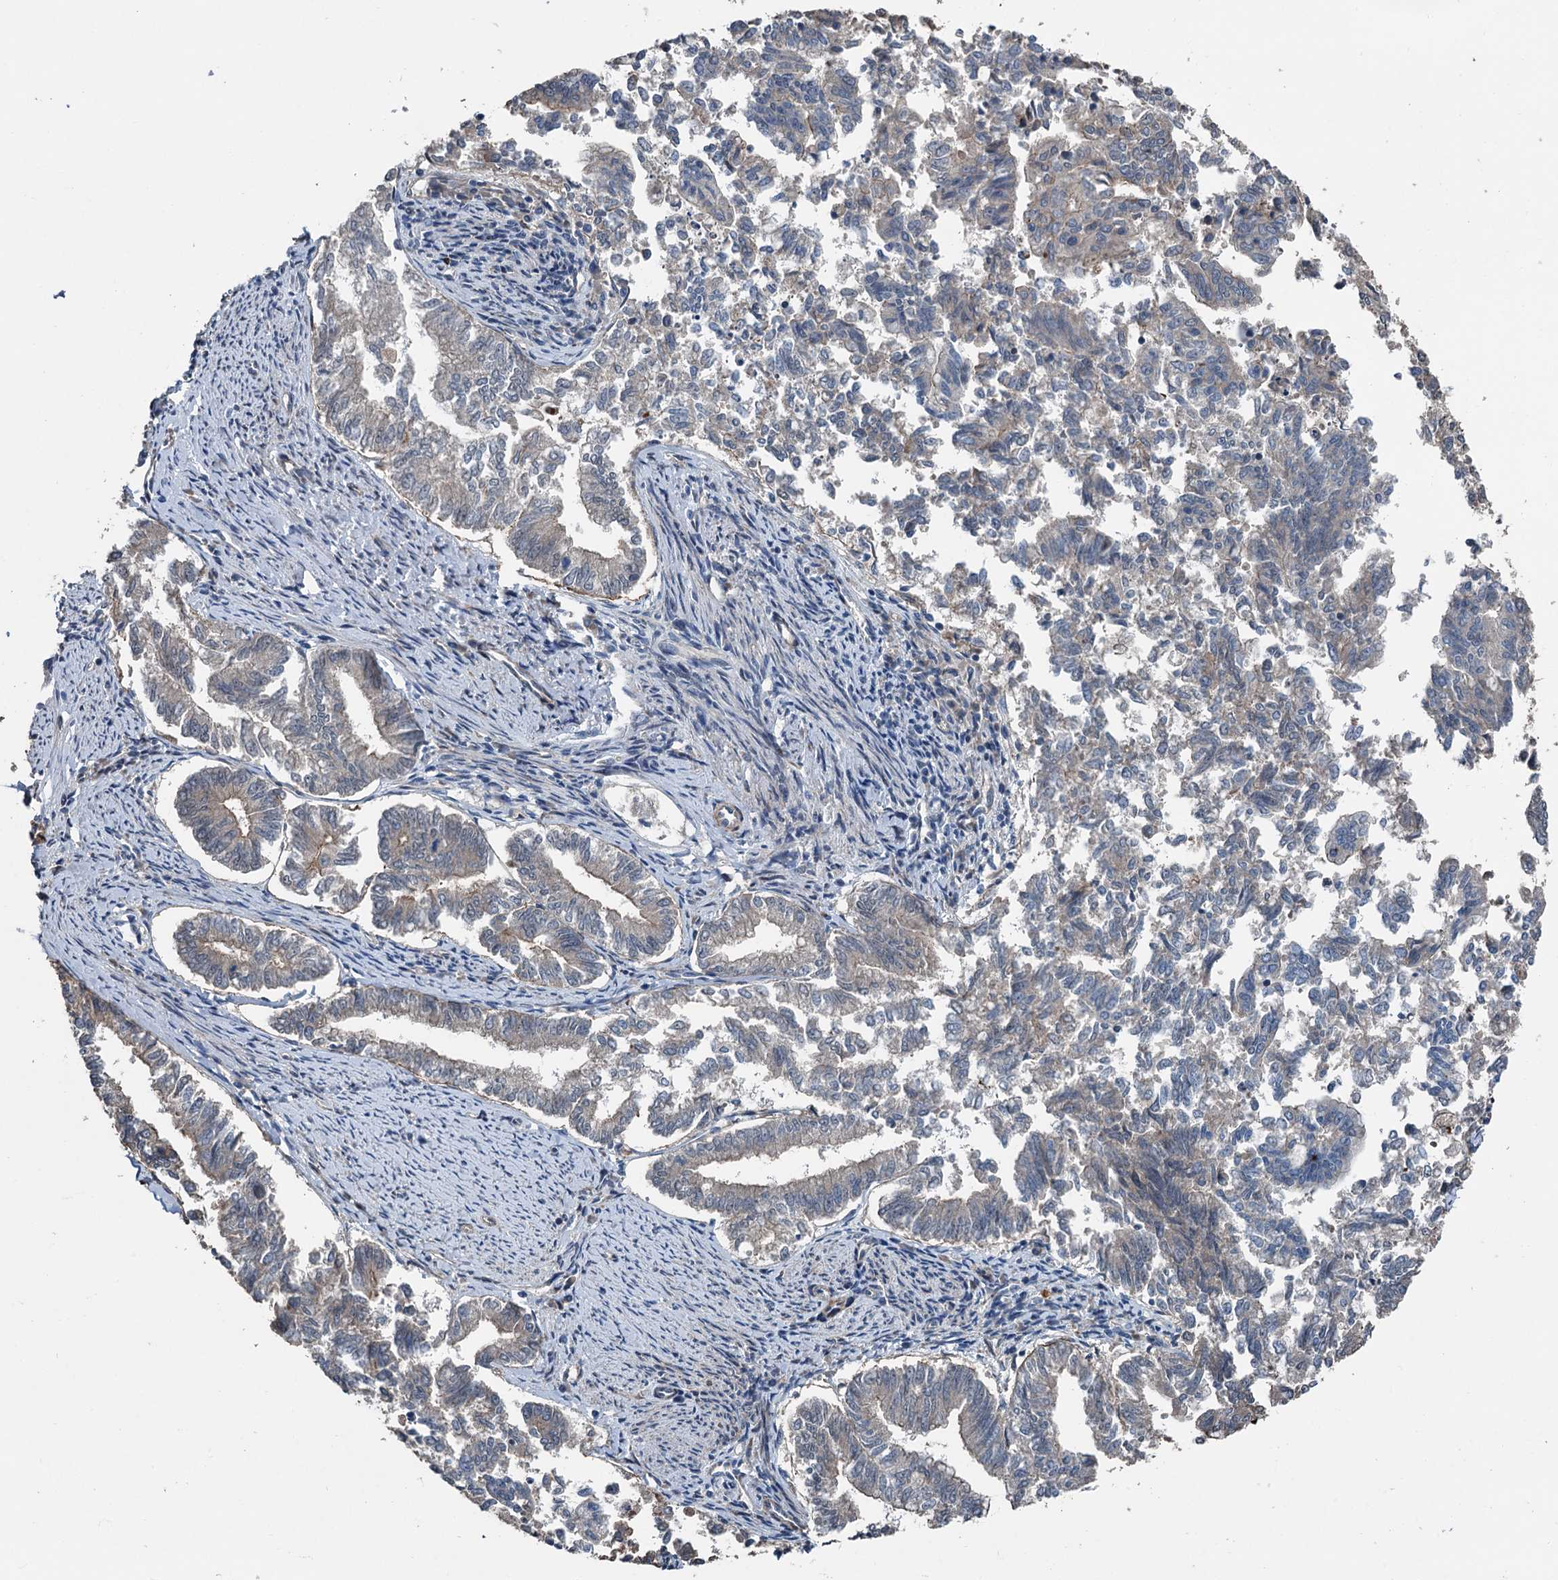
{"staining": {"intensity": "weak", "quantity": "<25%", "location": "cytoplasmic/membranous"}, "tissue": "endometrial cancer", "cell_type": "Tumor cells", "image_type": "cancer", "snomed": [{"axis": "morphology", "description": "Adenocarcinoma, NOS"}, {"axis": "topography", "description": "Endometrium"}], "caption": "An immunohistochemistry histopathology image of endometrial cancer is shown. There is no staining in tumor cells of endometrial cancer.", "gene": "TEDC1", "patient": {"sex": "female", "age": 79}}